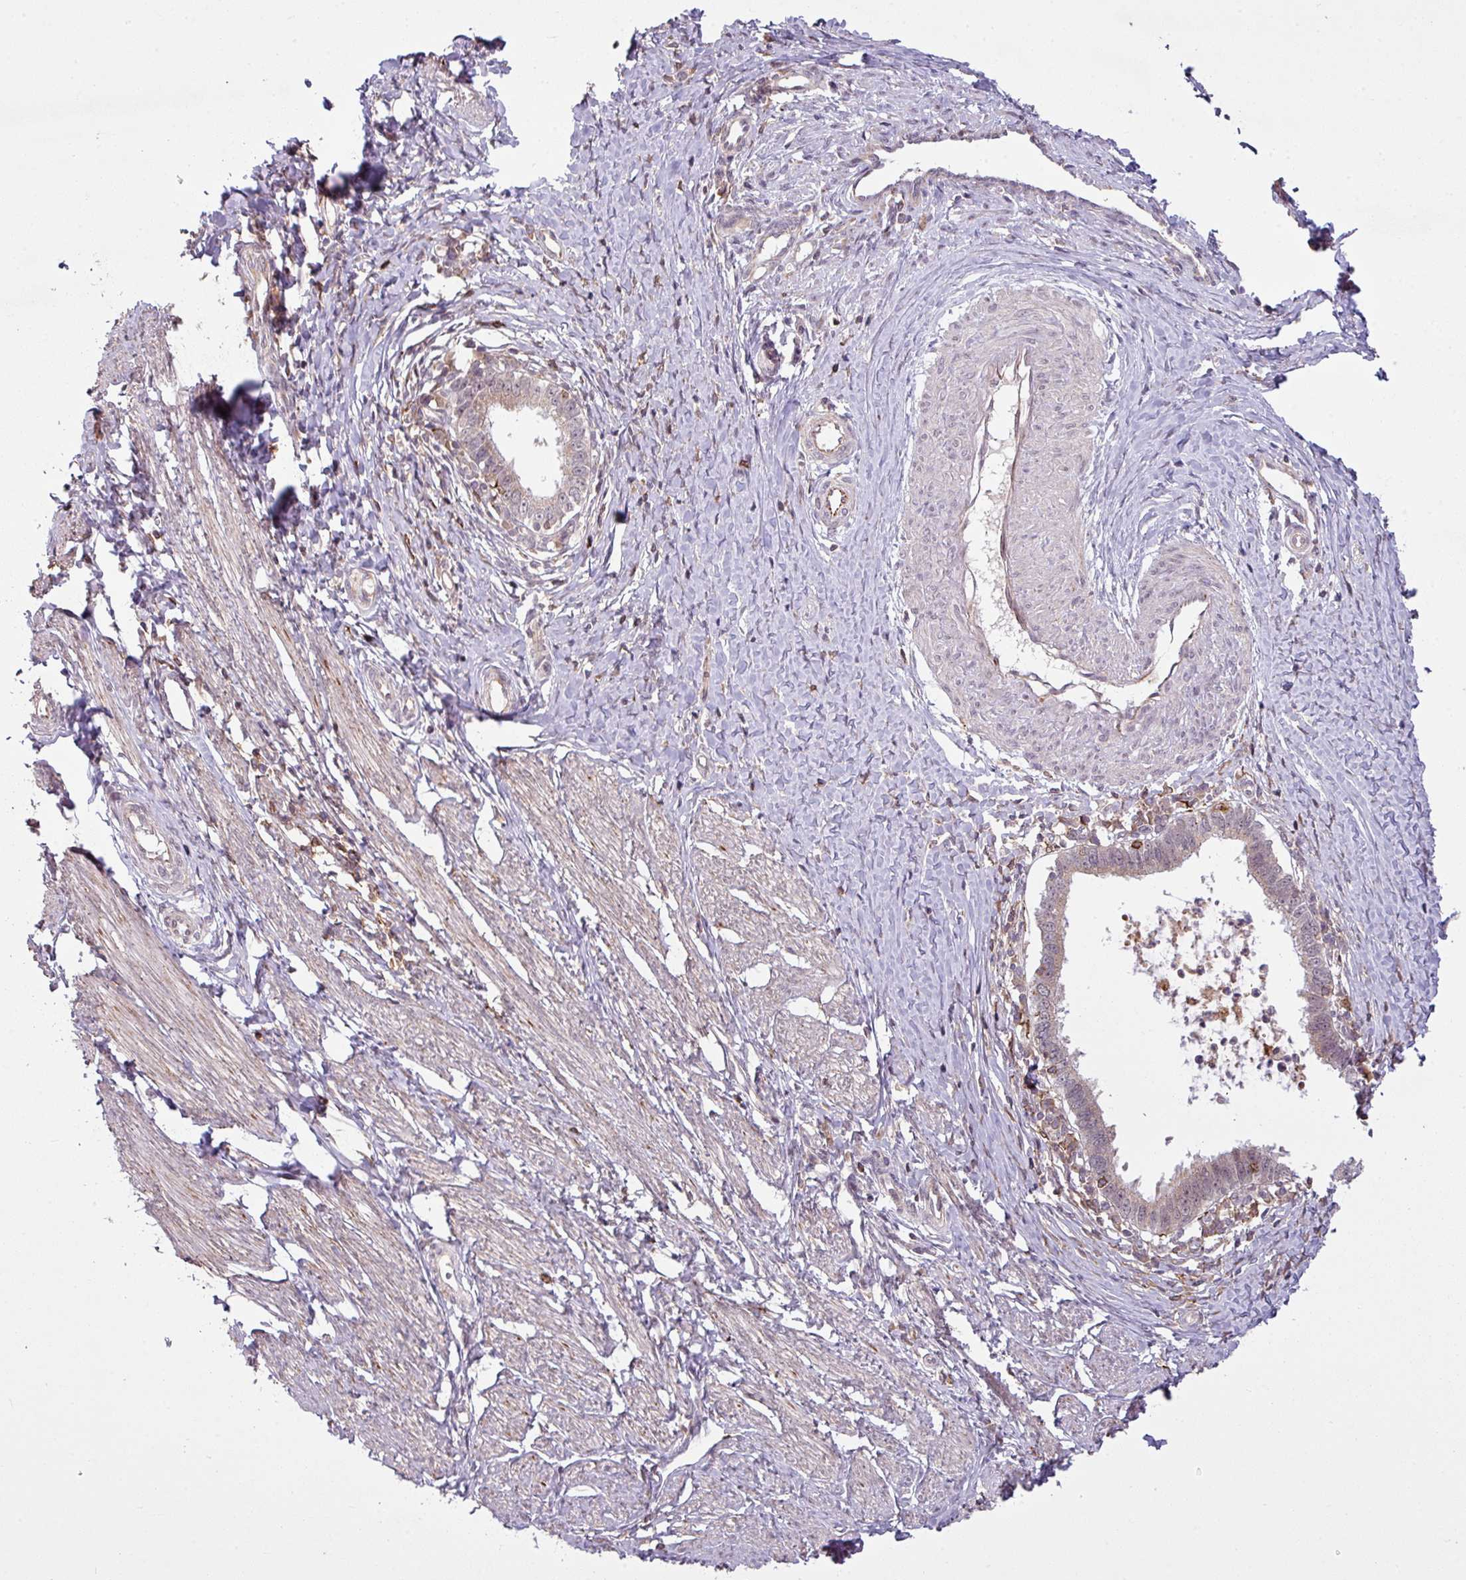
{"staining": {"intensity": "weak", "quantity": "<25%", "location": "cytoplasmic/membranous"}, "tissue": "cervical cancer", "cell_type": "Tumor cells", "image_type": "cancer", "snomed": [{"axis": "morphology", "description": "Adenocarcinoma, NOS"}, {"axis": "topography", "description": "Cervix"}], "caption": "This is an immunohistochemistry histopathology image of human cervical cancer. There is no positivity in tumor cells.", "gene": "ZC2HC1C", "patient": {"sex": "female", "age": 36}}